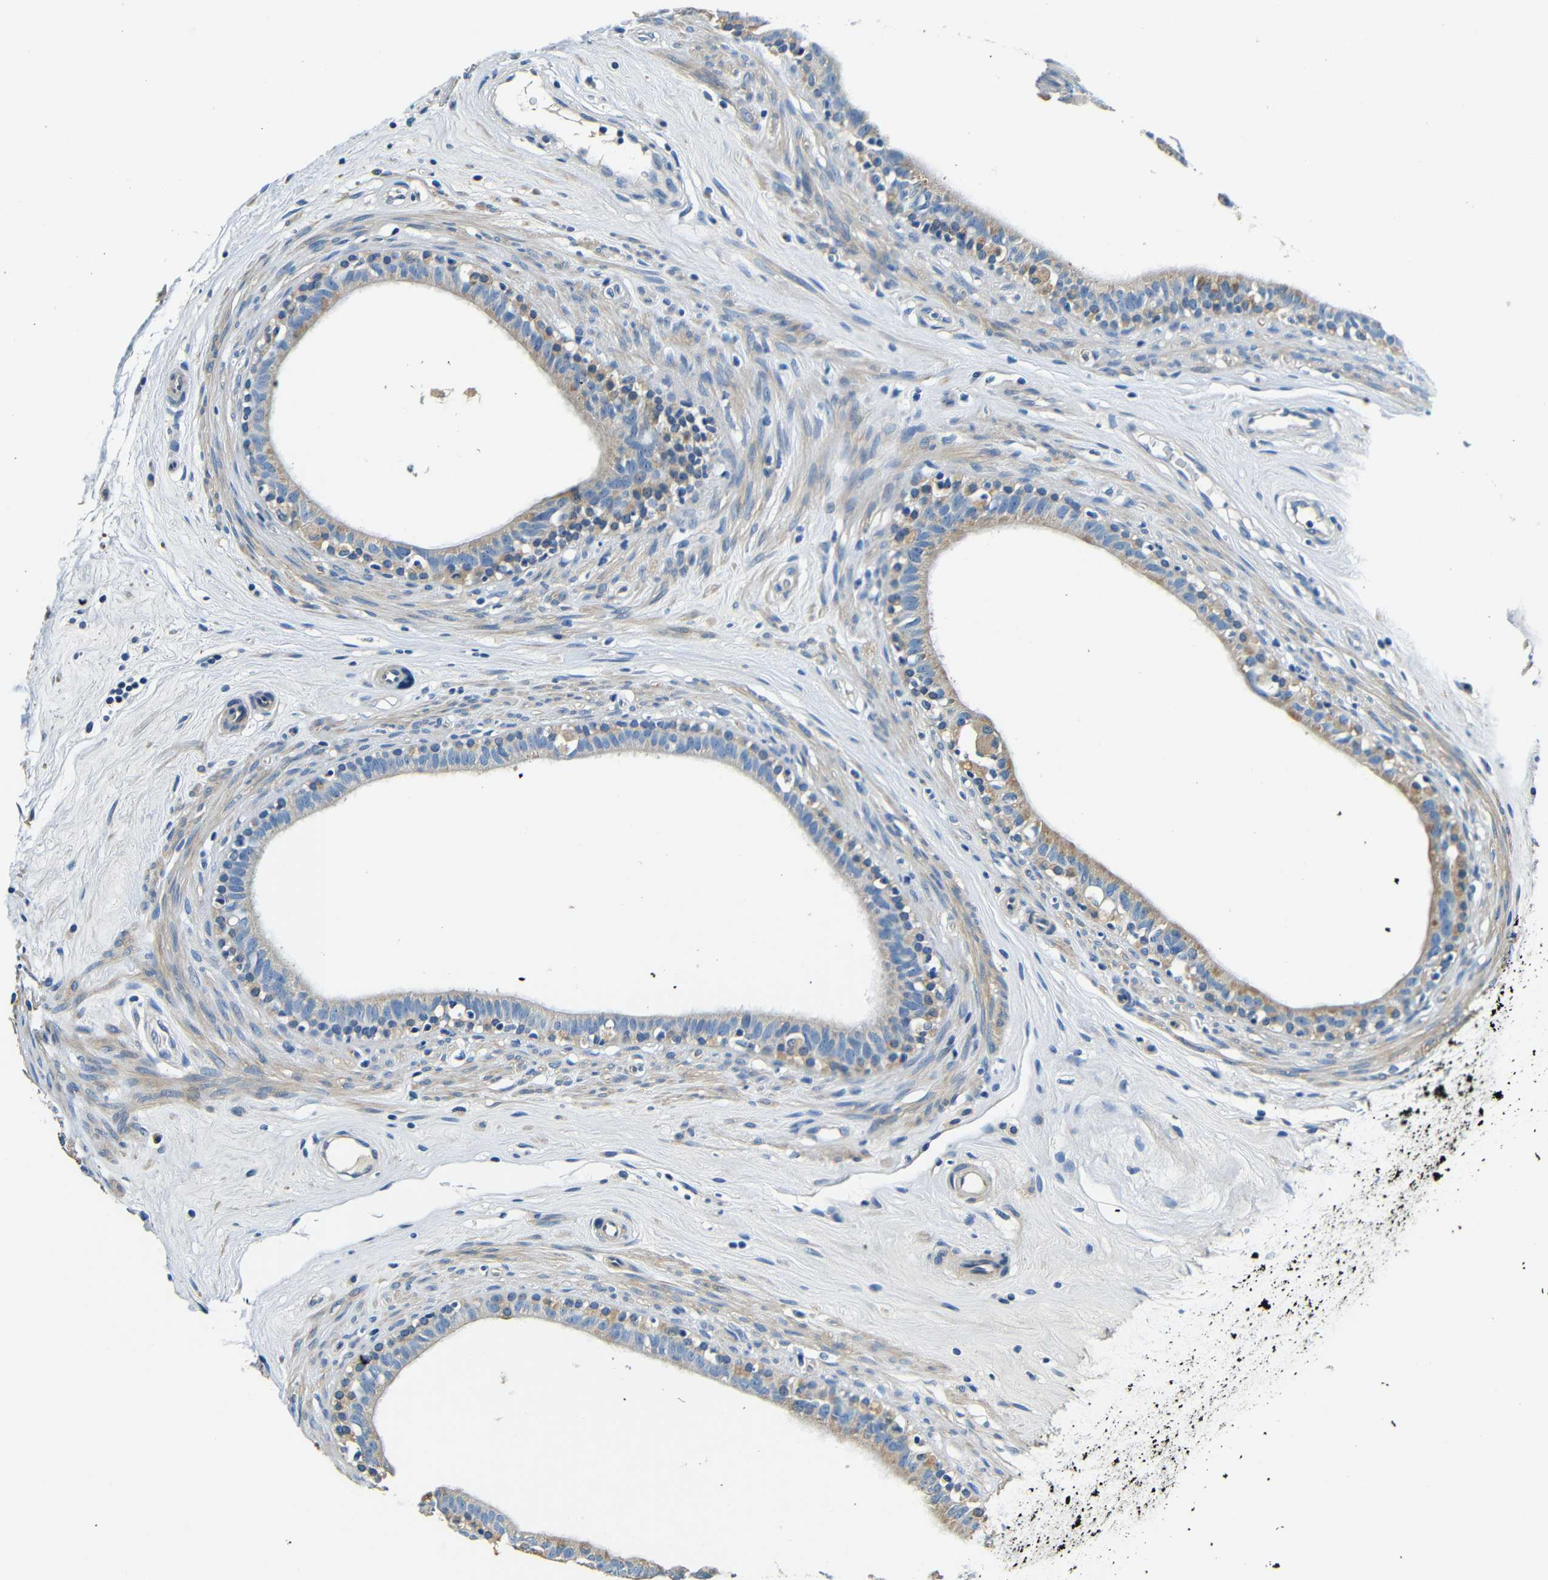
{"staining": {"intensity": "weak", "quantity": ">75%", "location": "cytoplasmic/membranous"}, "tissue": "epididymis", "cell_type": "Glandular cells", "image_type": "normal", "snomed": [{"axis": "morphology", "description": "Normal tissue, NOS"}, {"axis": "morphology", "description": "Inflammation, NOS"}, {"axis": "topography", "description": "Epididymis"}], "caption": "Glandular cells demonstrate weak cytoplasmic/membranous positivity in approximately >75% of cells in normal epididymis. Immunohistochemistry (ihc) stains the protein in brown and the nuclei are stained blue.", "gene": "FMO5", "patient": {"sex": "male", "age": 84}}